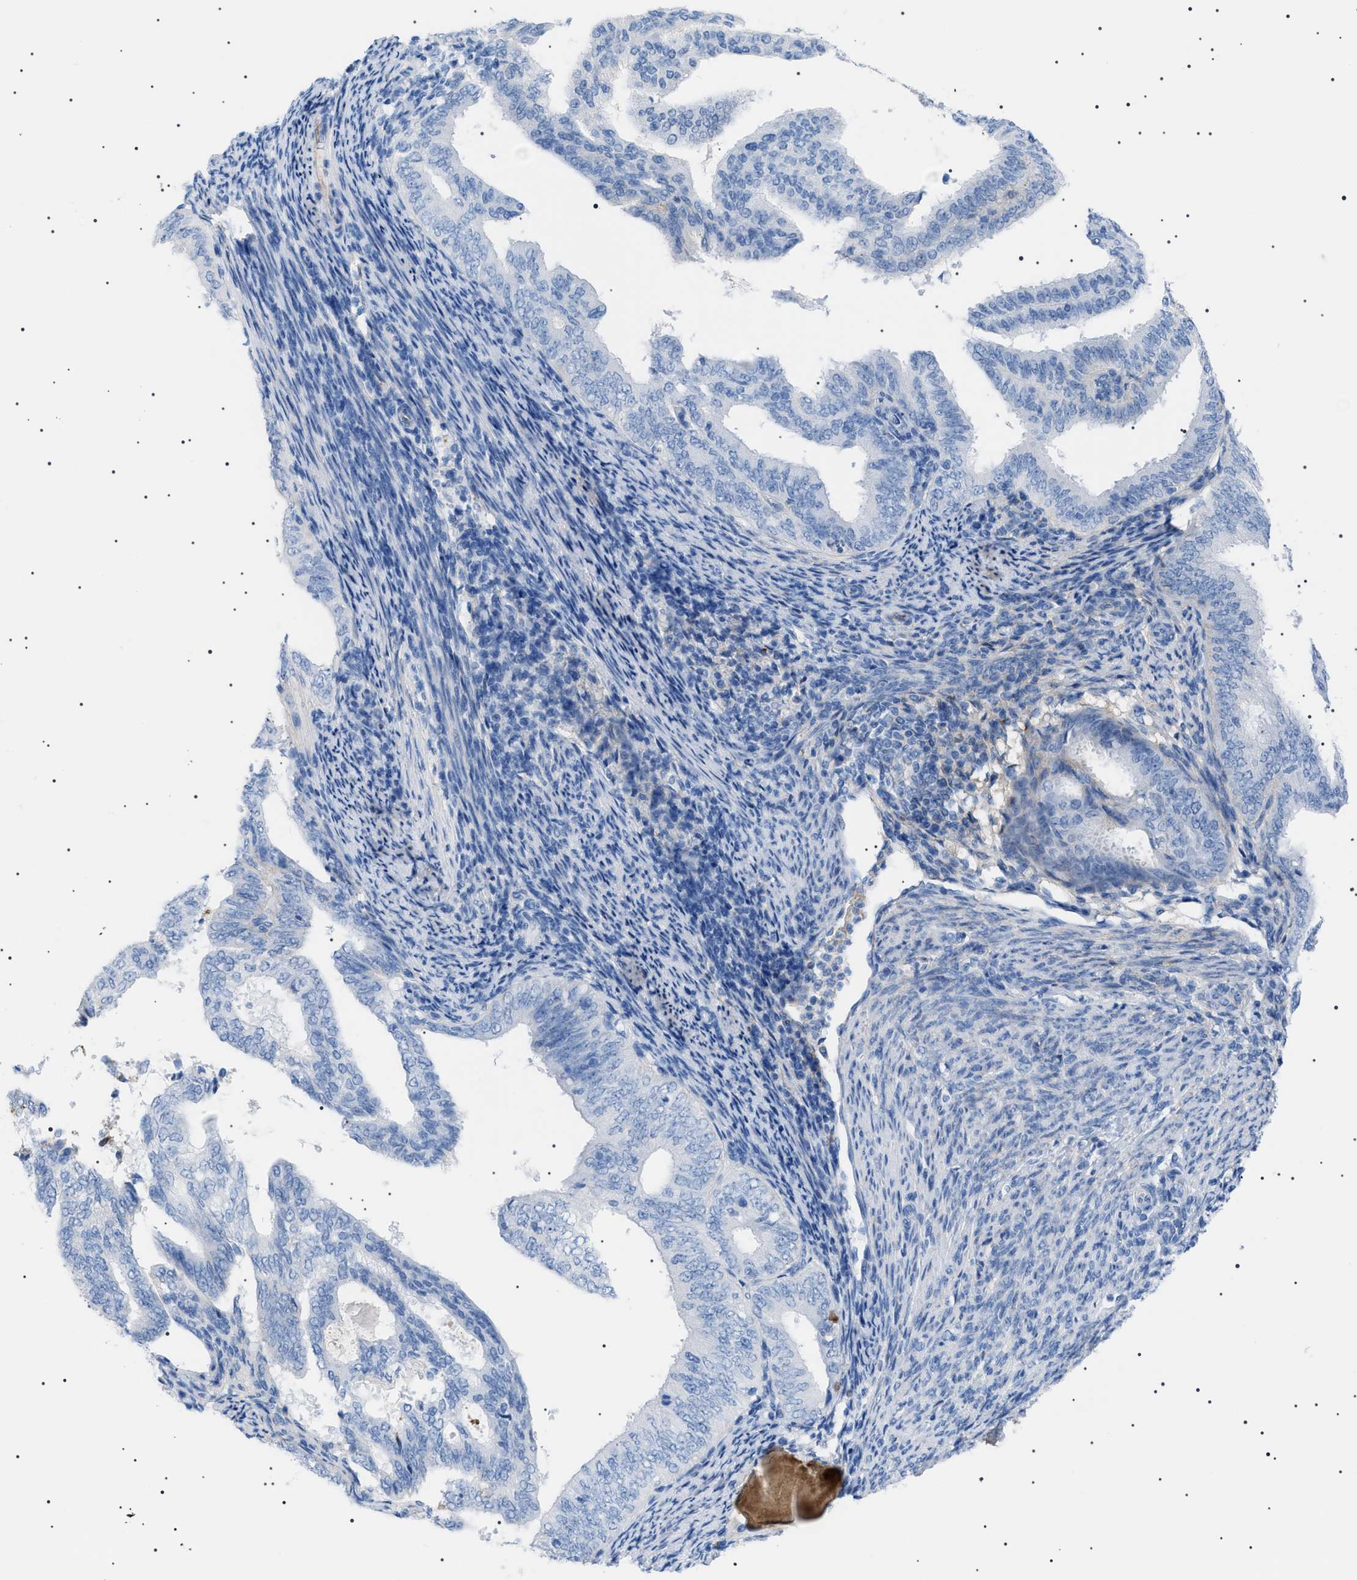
{"staining": {"intensity": "negative", "quantity": "none", "location": "none"}, "tissue": "endometrial cancer", "cell_type": "Tumor cells", "image_type": "cancer", "snomed": [{"axis": "morphology", "description": "Adenocarcinoma, NOS"}, {"axis": "topography", "description": "Endometrium"}], "caption": "An image of human endometrial adenocarcinoma is negative for staining in tumor cells.", "gene": "LPA", "patient": {"sex": "female", "age": 58}}